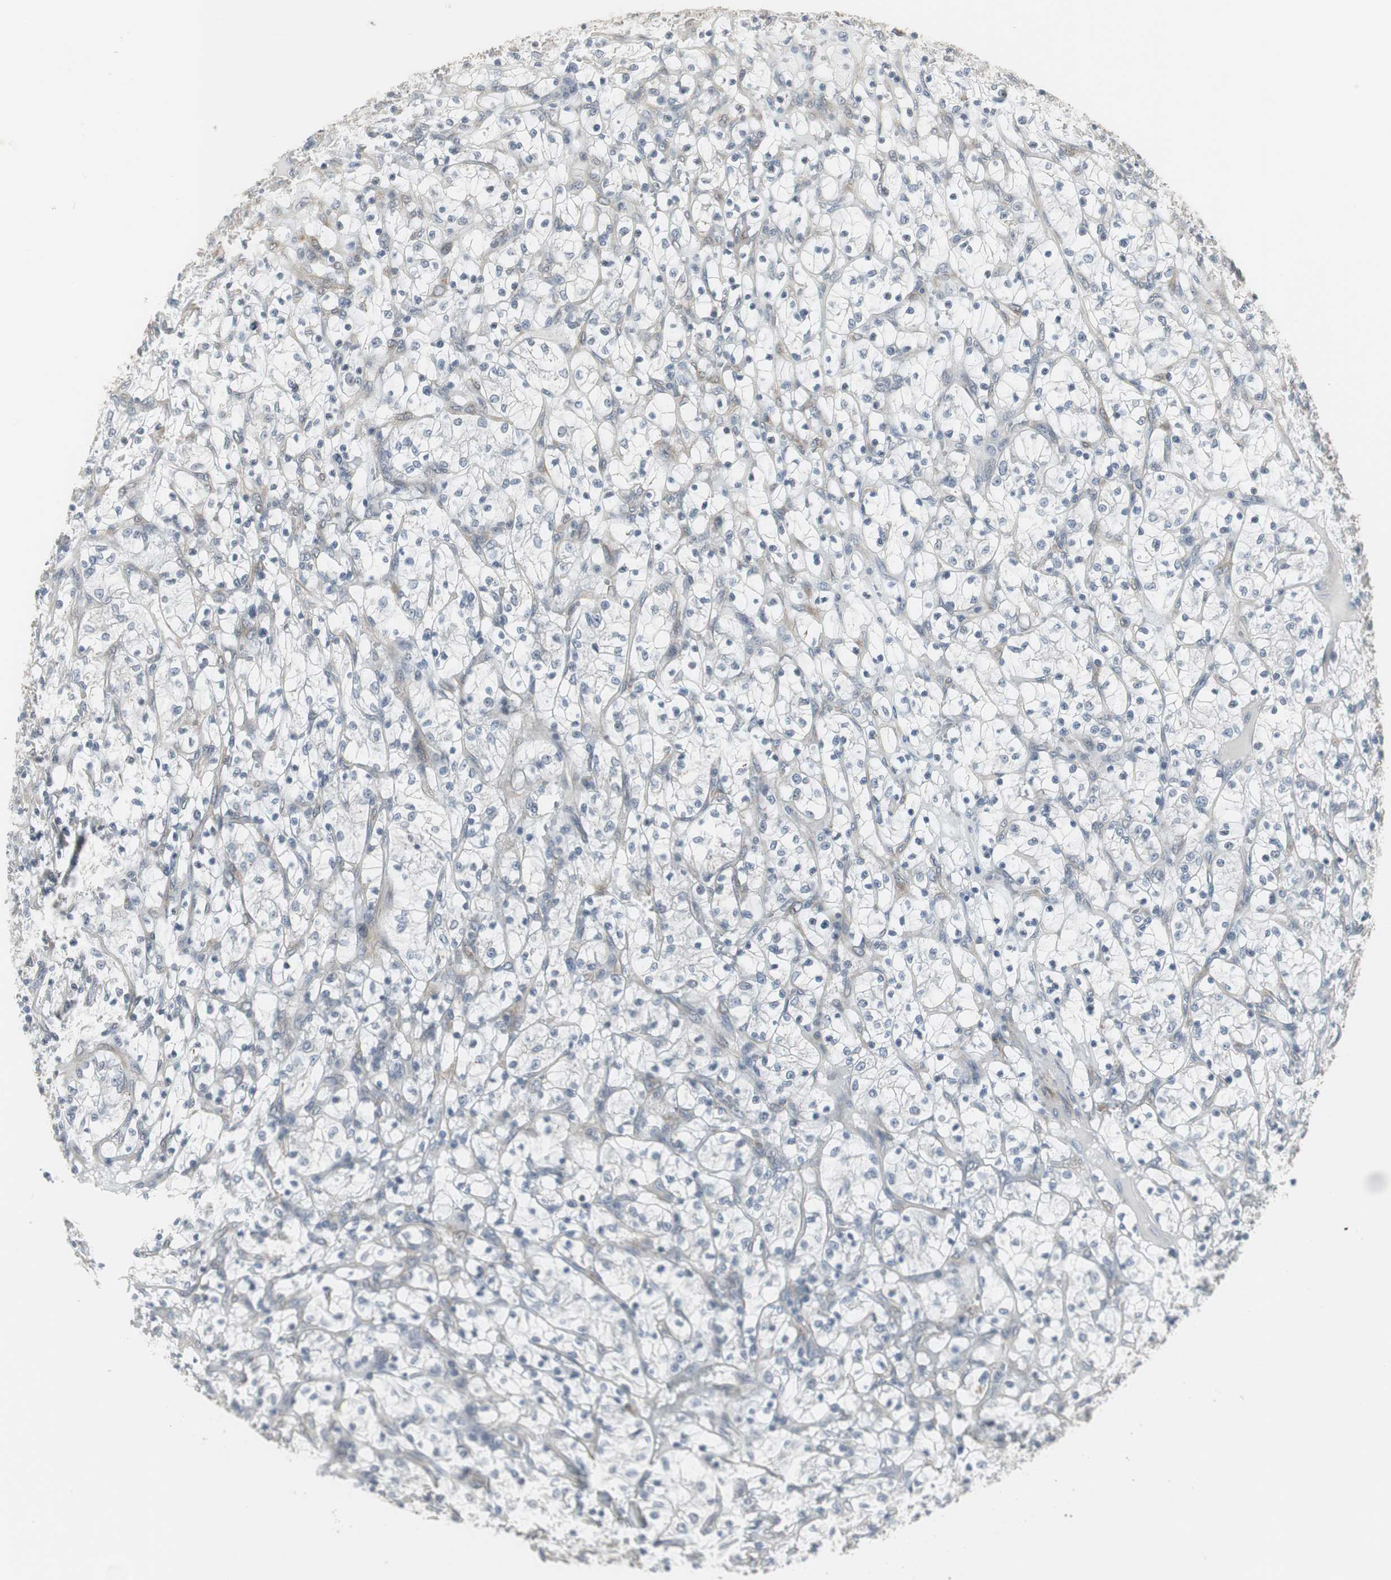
{"staining": {"intensity": "weak", "quantity": "<25%", "location": "cytoplasmic/membranous"}, "tissue": "renal cancer", "cell_type": "Tumor cells", "image_type": "cancer", "snomed": [{"axis": "morphology", "description": "Adenocarcinoma, NOS"}, {"axis": "topography", "description": "Kidney"}], "caption": "This is an immunohistochemistry (IHC) histopathology image of adenocarcinoma (renal). There is no positivity in tumor cells.", "gene": "SCYL3", "patient": {"sex": "female", "age": 69}}